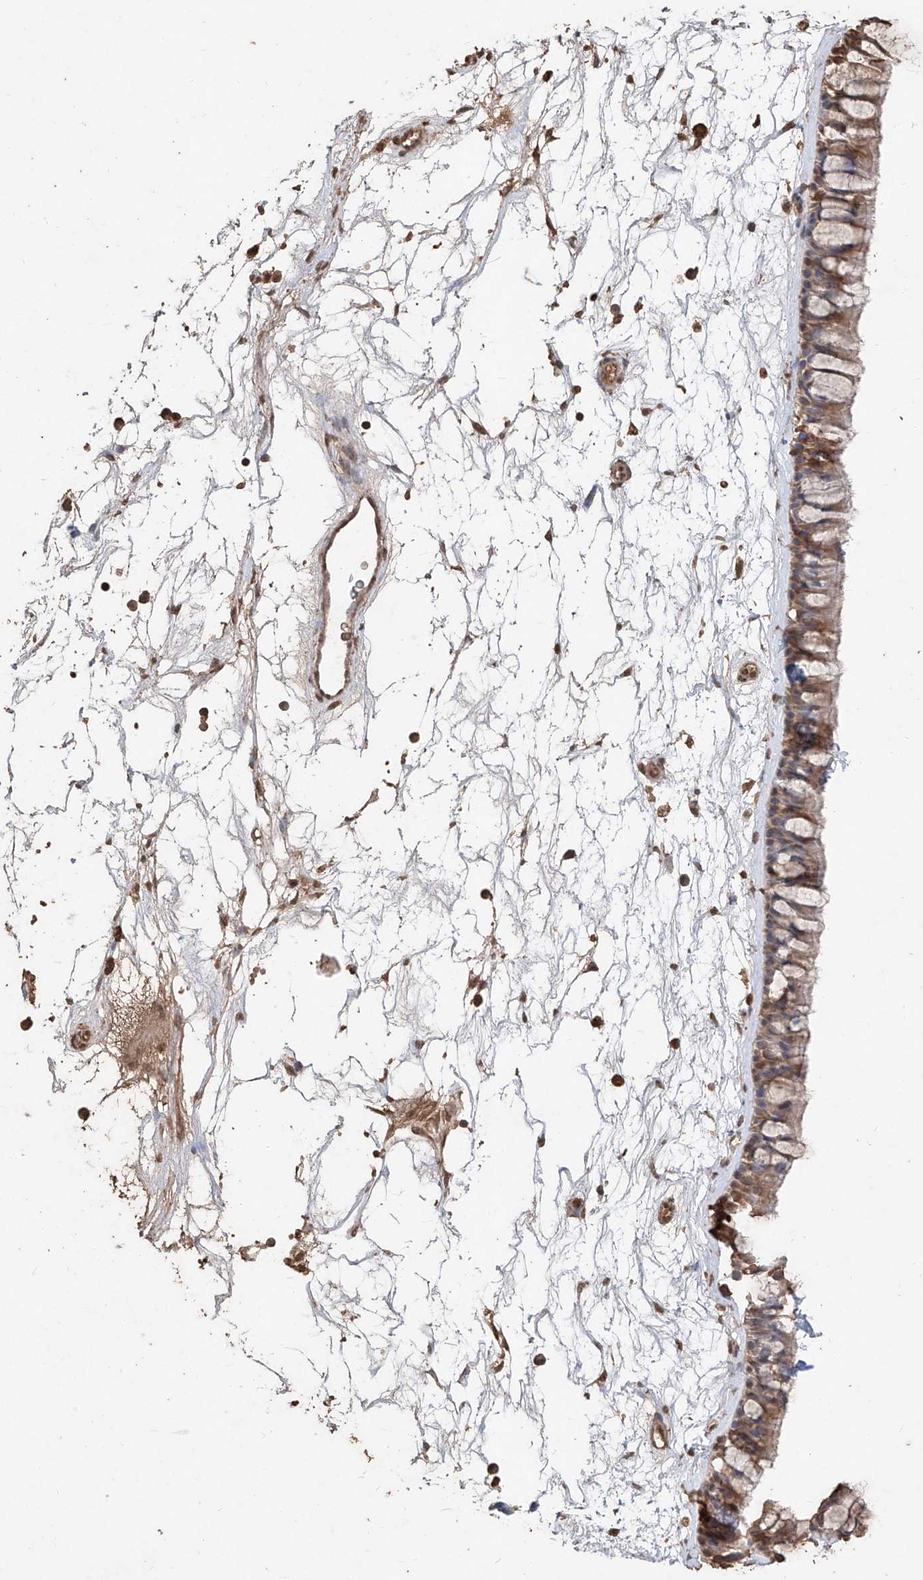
{"staining": {"intensity": "moderate", "quantity": "25%-75%", "location": "cytoplasmic/membranous"}, "tissue": "nasopharynx", "cell_type": "Respiratory epithelial cells", "image_type": "normal", "snomed": [{"axis": "morphology", "description": "Normal tissue, NOS"}, {"axis": "topography", "description": "Nasopharynx"}], "caption": "Immunohistochemical staining of normal nasopharynx displays 25%-75% levels of moderate cytoplasmic/membranous protein expression in about 25%-75% of respiratory epithelial cells. (DAB (3,3'-diaminobenzidine) = brown stain, brightfield microscopy at high magnification).", "gene": "ELOVL1", "patient": {"sex": "male", "age": 64}}